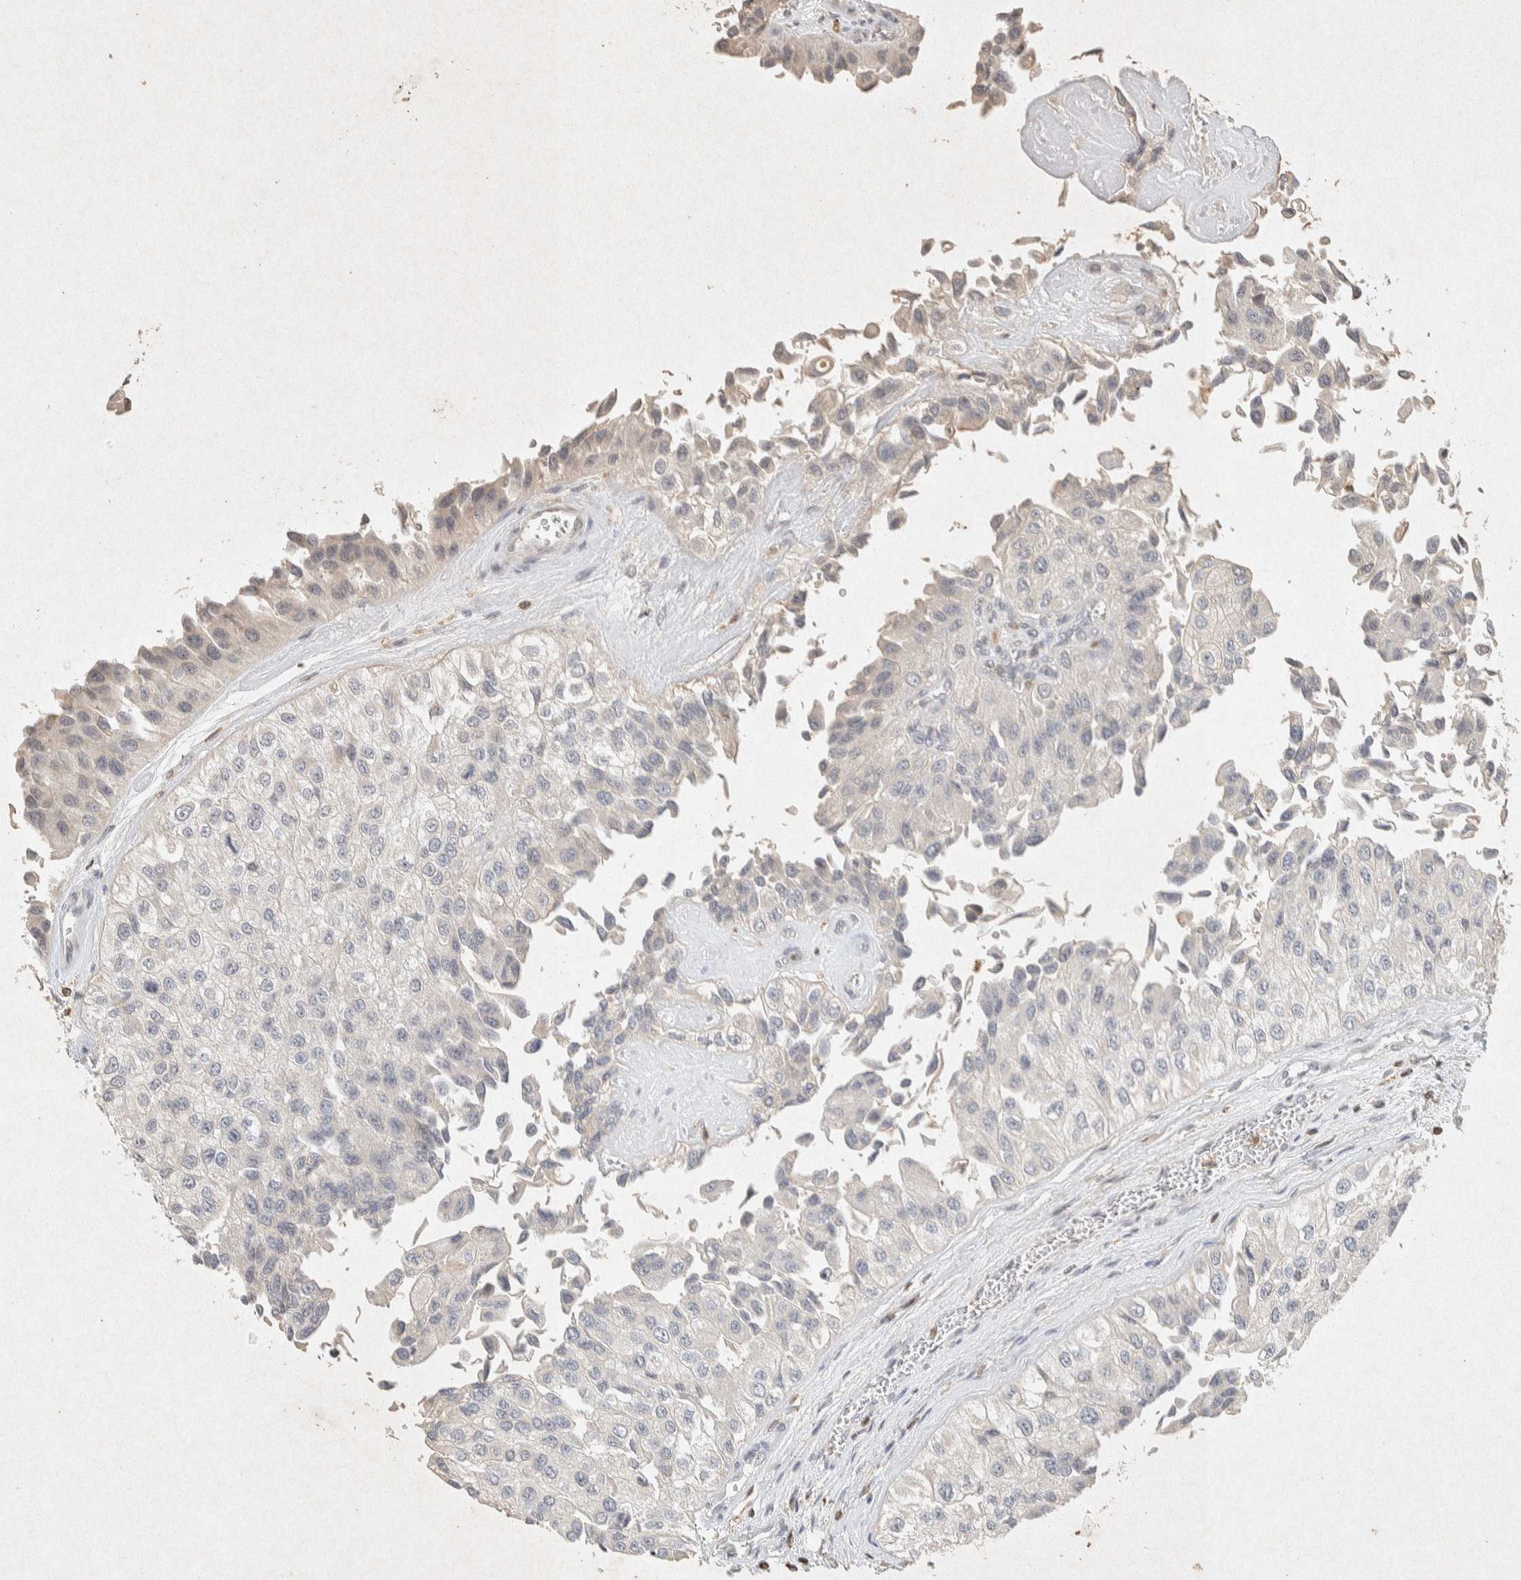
{"staining": {"intensity": "negative", "quantity": "none", "location": "none"}, "tissue": "urothelial cancer", "cell_type": "Tumor cells", "image_type": "cancer", "snomed": [{"axis": "morphology", "description": "Urothelial carcinoma, High grade"}, {"axis": "topography", "description": "Kidney"}, {"axis": "topography", "description": "Urinary bladder"}], "caption": "Urothelial cancer was stained to show a protein in brown. There is no significant staining in tumor cells.", "gene": "RAC2", "patient": {"sex": "male", "age": 77}}